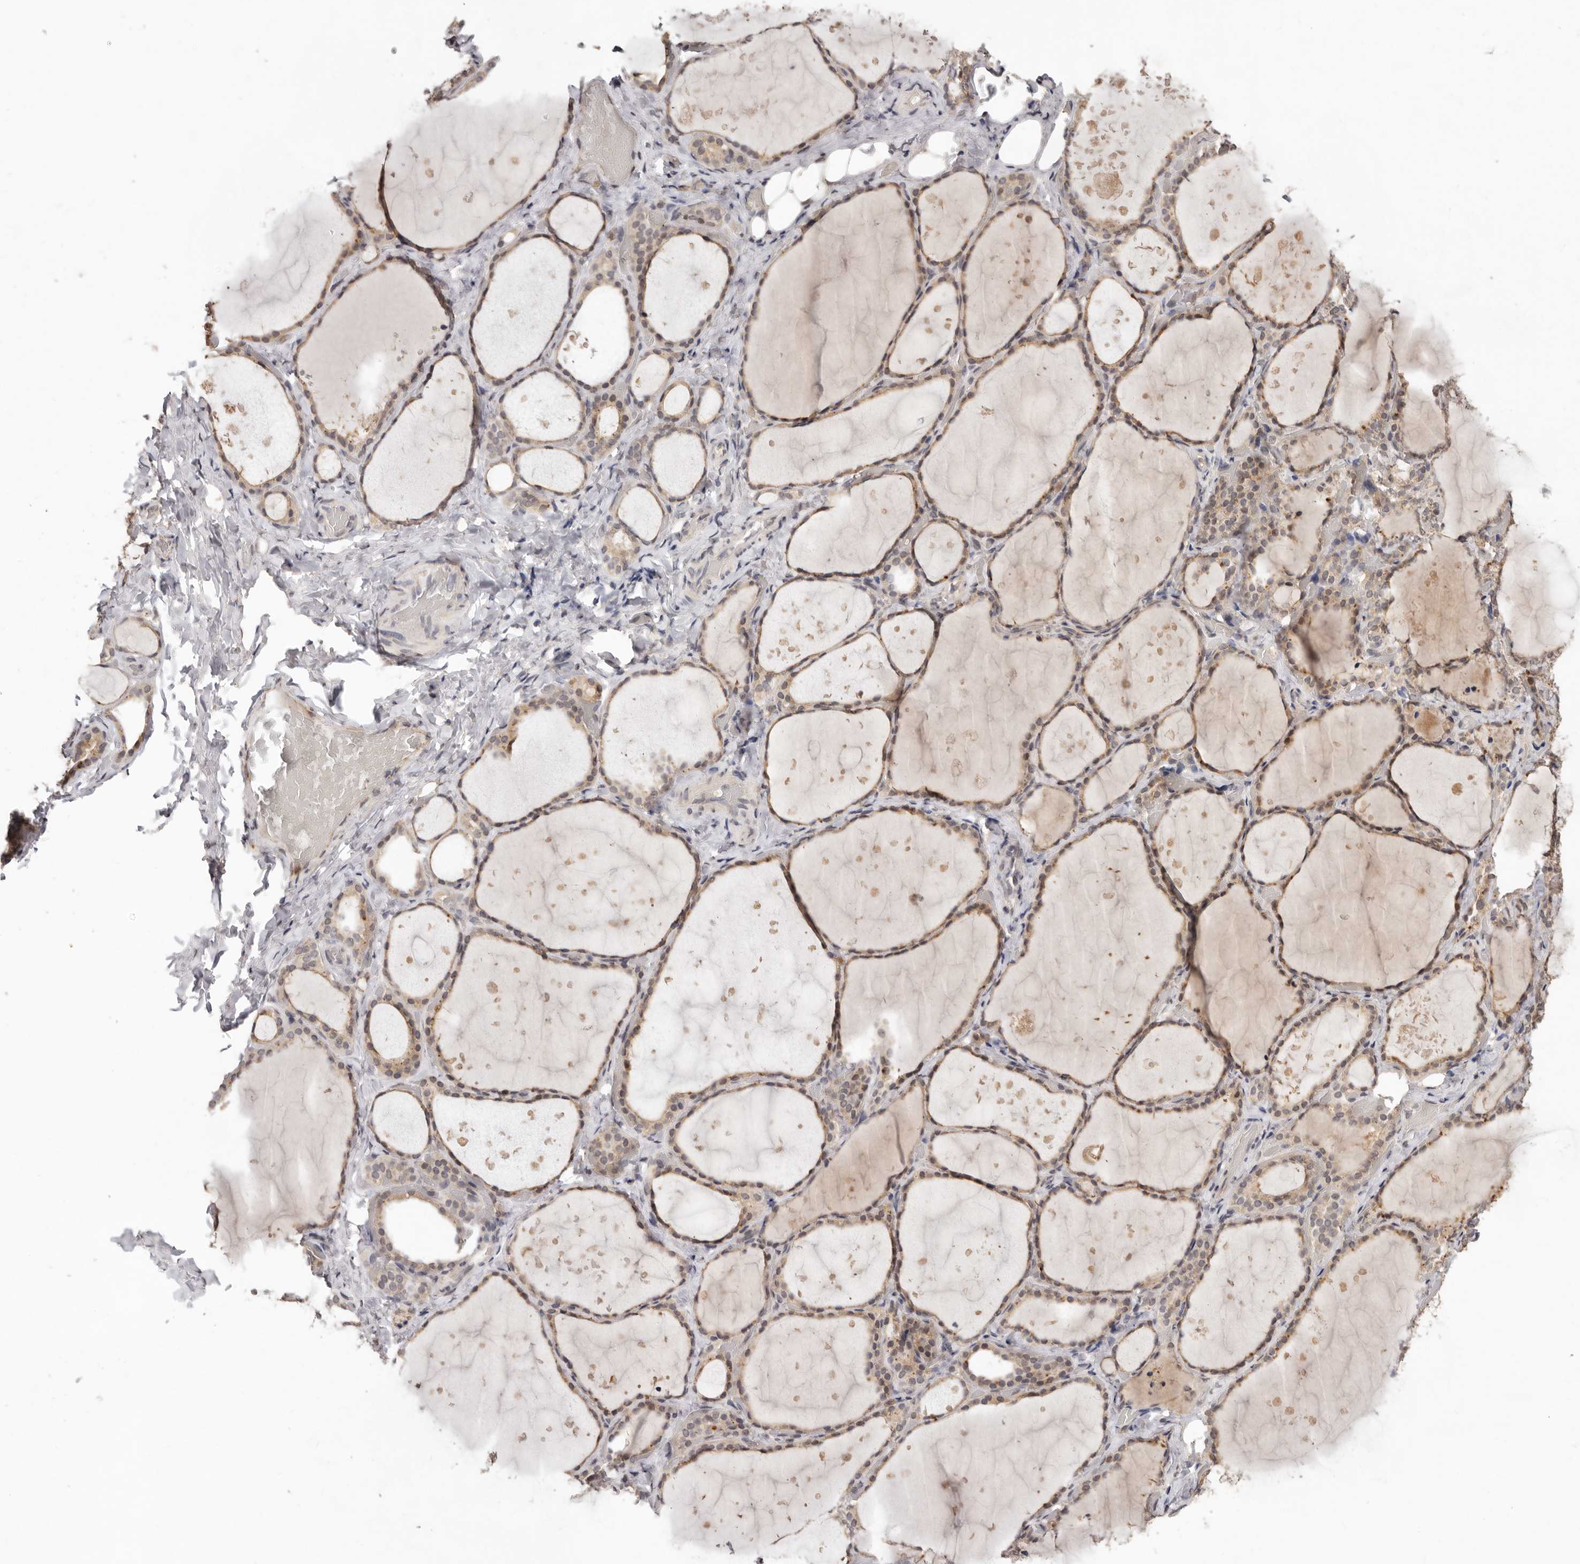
{"staining": {"intensity": "moderate", "quantity": "25%-75%", "location": "cytoplasmic/membranous"}, "tissue": "thyroid gland", "cell_type": "Glandular cells", "image_type": "normal", "snomed": [{"axis": "morphology", "description": "Normal tissue, NOS"}, {"axis": "topography", "description": "Thyroid gland"}], "caption": "Thyroid gland stained with DAB (3,3'-diaminobenzidine) immunohistochemistry (IHC) demonstrates medium levels of moderate cytoplasmic/membranous positivity in approximately 25%-75% of glandular cells.", "gene": "SULT1E1", "patient": {"sex": "female", "age": 44}}